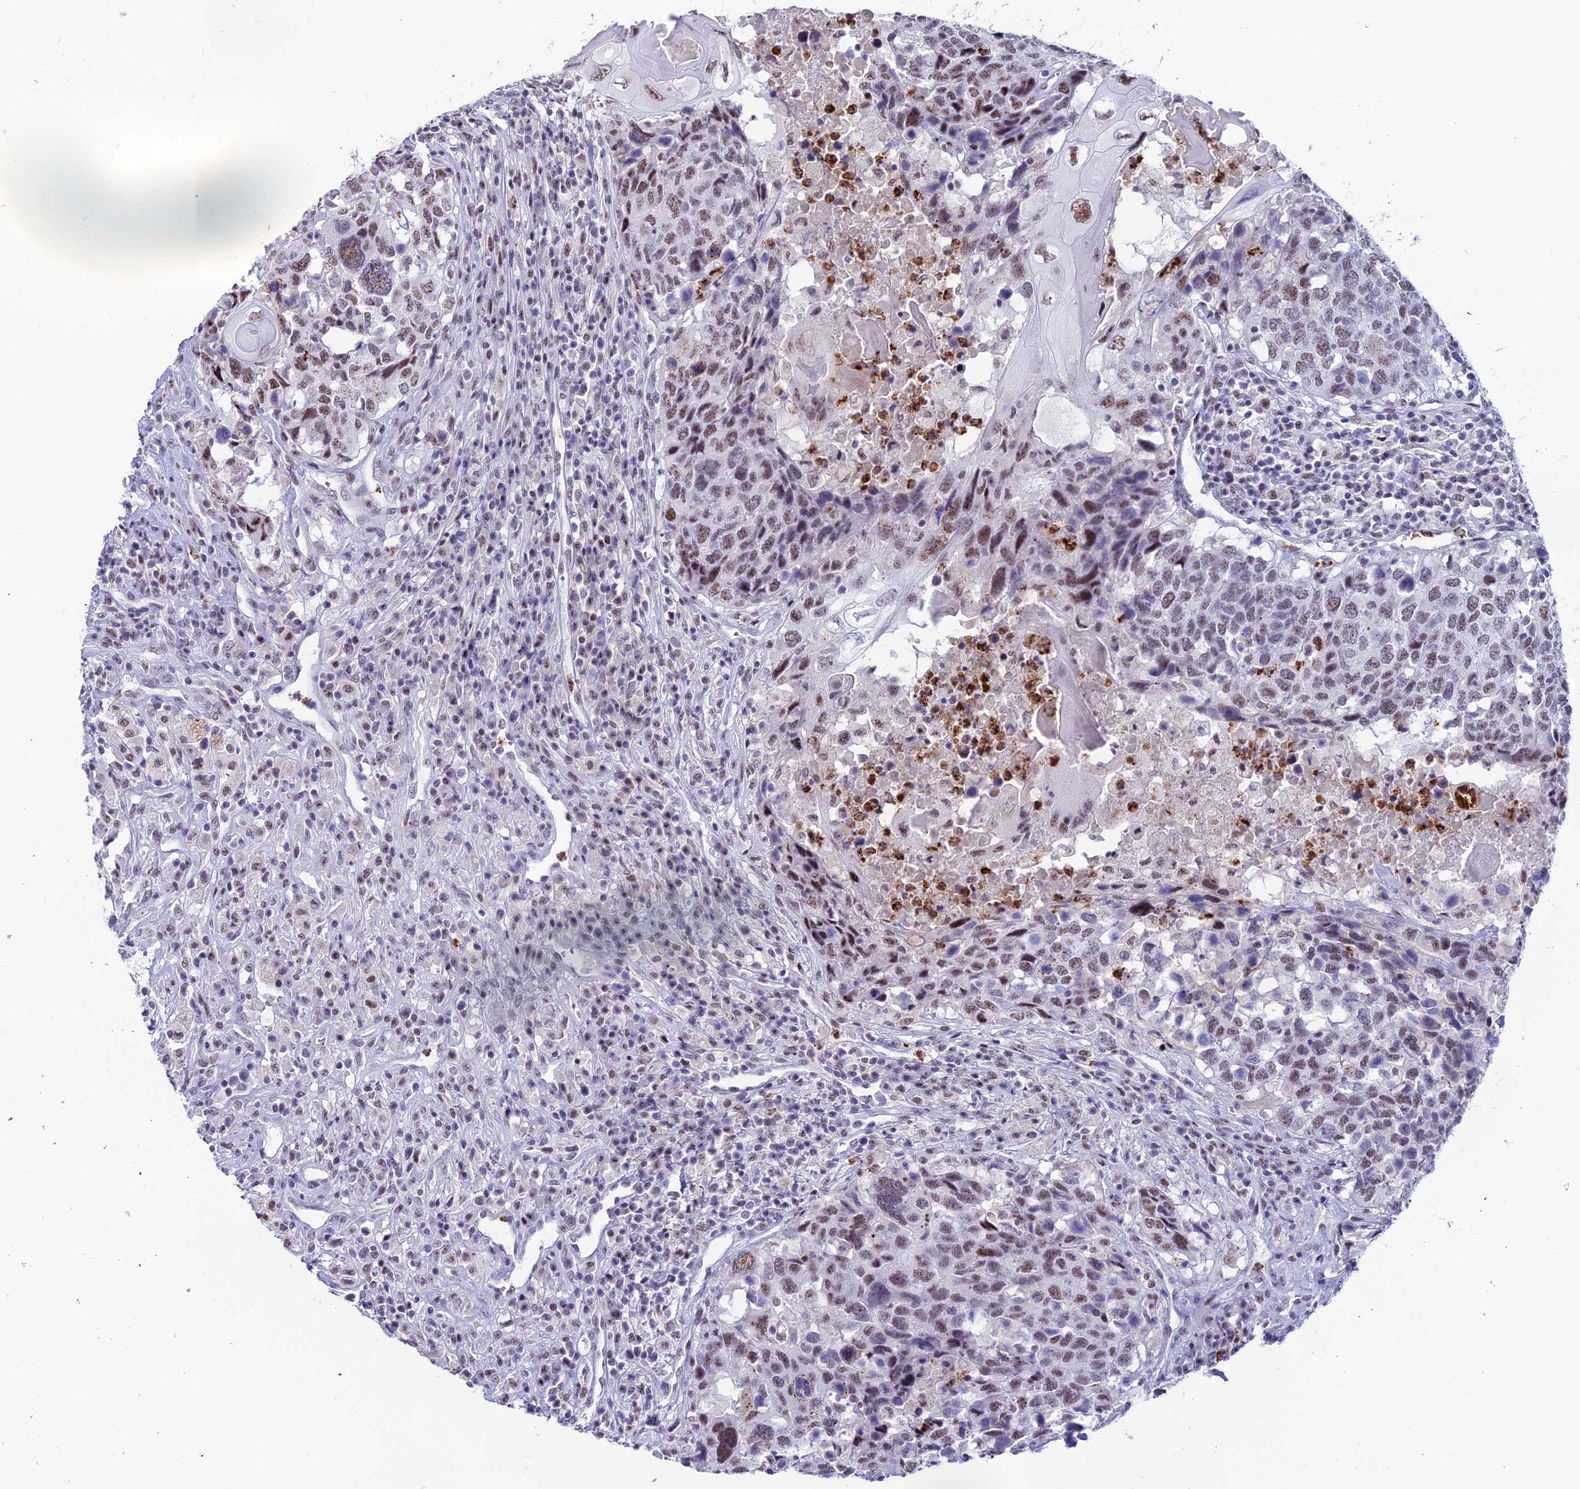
{"staining": {"intensity": "moderate", "quantity": "25%-75%", "location": "nuclear"}, "tissue": "head and neck cancer", "cell_type": "Tumor cells", "image_type": "cancer", "snomed": [{"axis": "morphology", "description": "Squamous cell carcinoma, NOS"}, {"axis": "topography", "description": "Head-Neck"}], "caption": "Head and neck cancer stained with IHC shows moderate nuclear positivity in approximately 25%-75% of tumor cells. Nuclei are stained in blue.", "gene": "MFSD2B", "patient": {"sex": "male", "age": 66}}